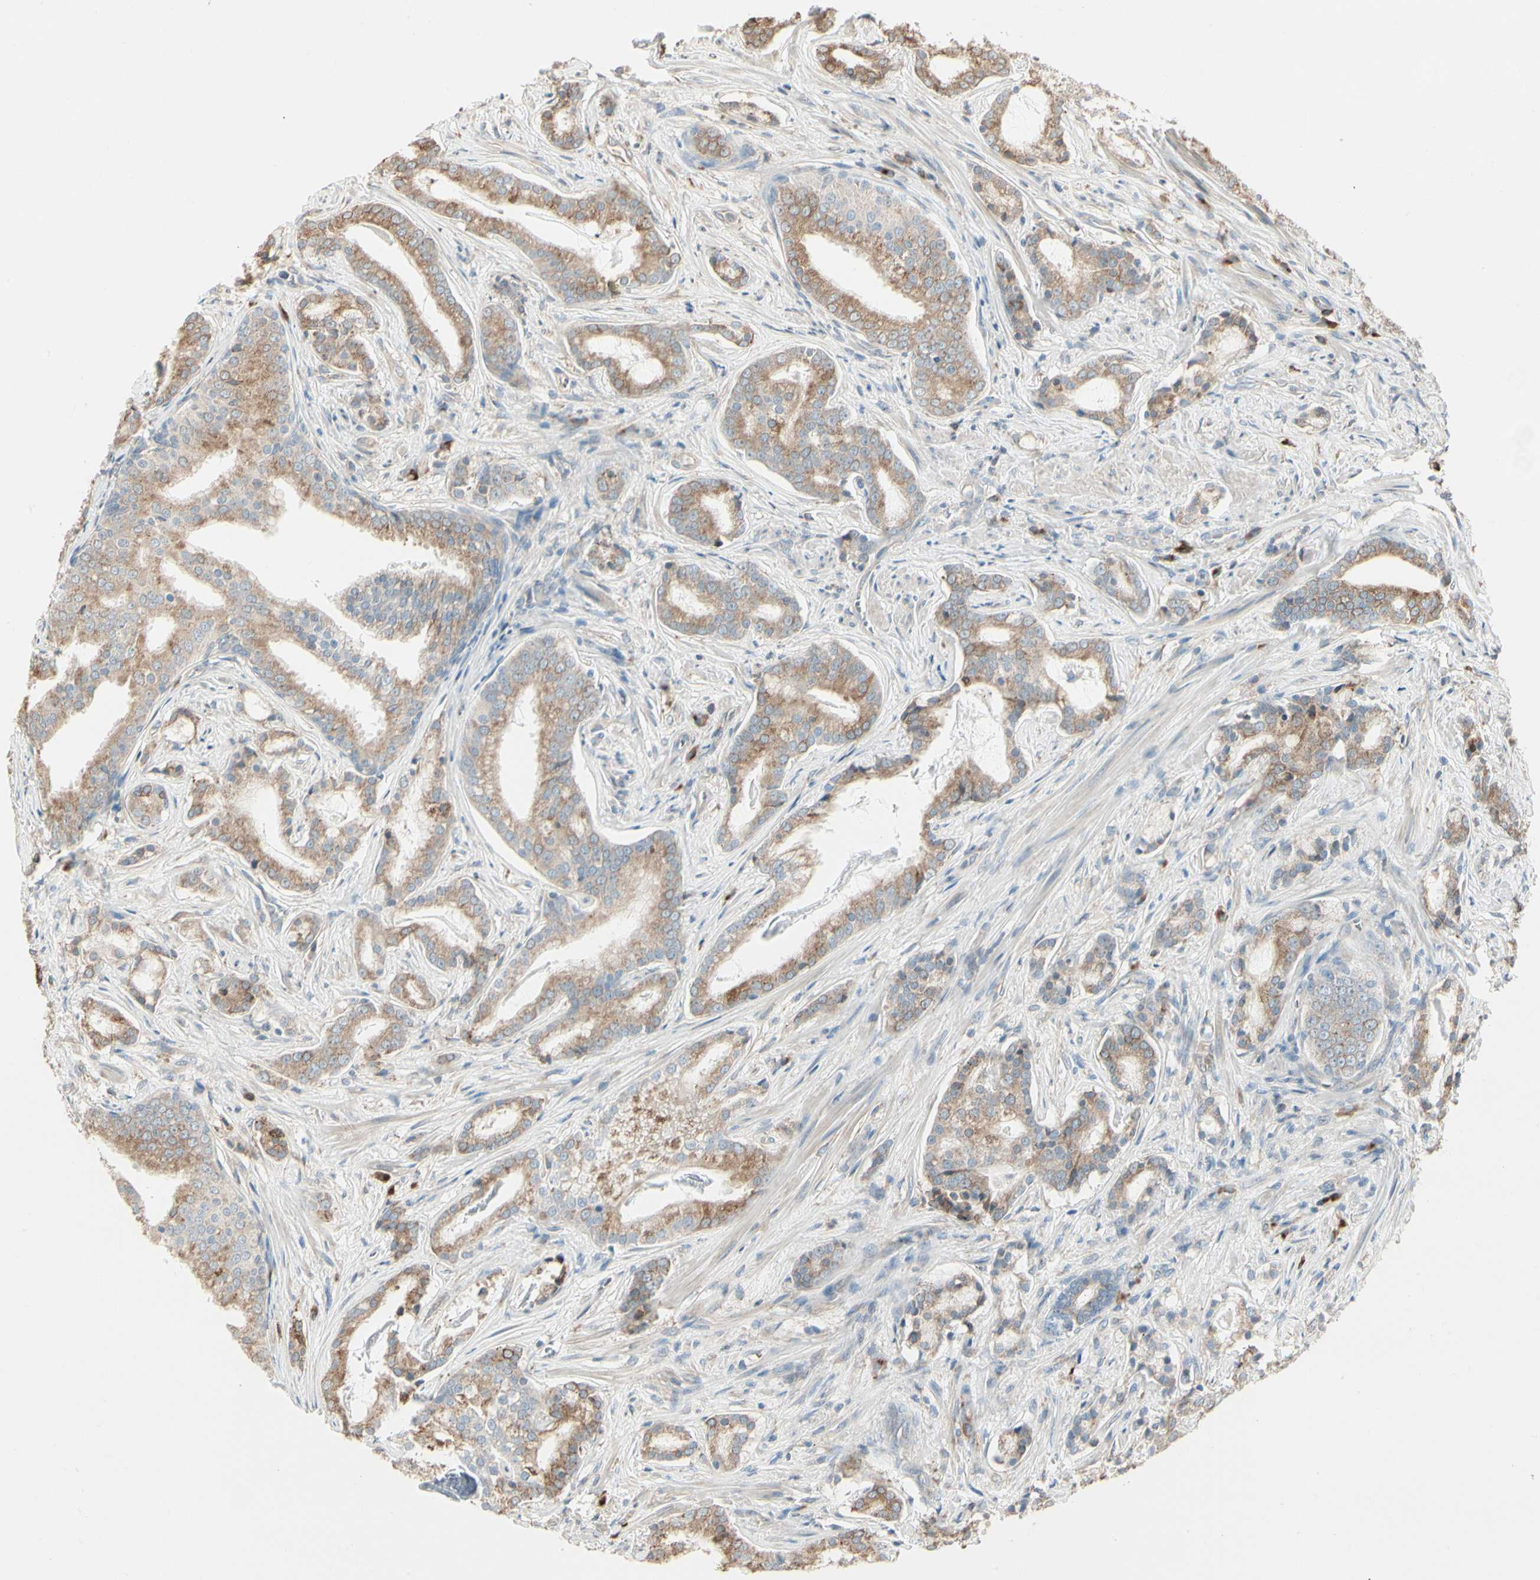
{"staining": {"intensity": "moderate", "quantity": ">75%", "location": "cytoplasmic/membranous"}, "tissue": "prostate cancer", "cell_type": "Tumor cells", "image_type": "cancer", "snomed": [{"axis": "morphology", "description": "Adenocarcinoma, Low grade"}, {"axis": "topography", "description": "Prostate"}], "caption": "Moderate cytoplasmic/membranous positivity is identified in about >75% of tumor cells in low-grade adenocarcinoma (prostate). Using DAB (3,3'-diaminobenzidine) (brown) and hematoxylin (blue) stains, captured at high magnification using brightfield microscopy.", "gene": "NUCB2", "patient": {"sex": "male", "age": 58}}